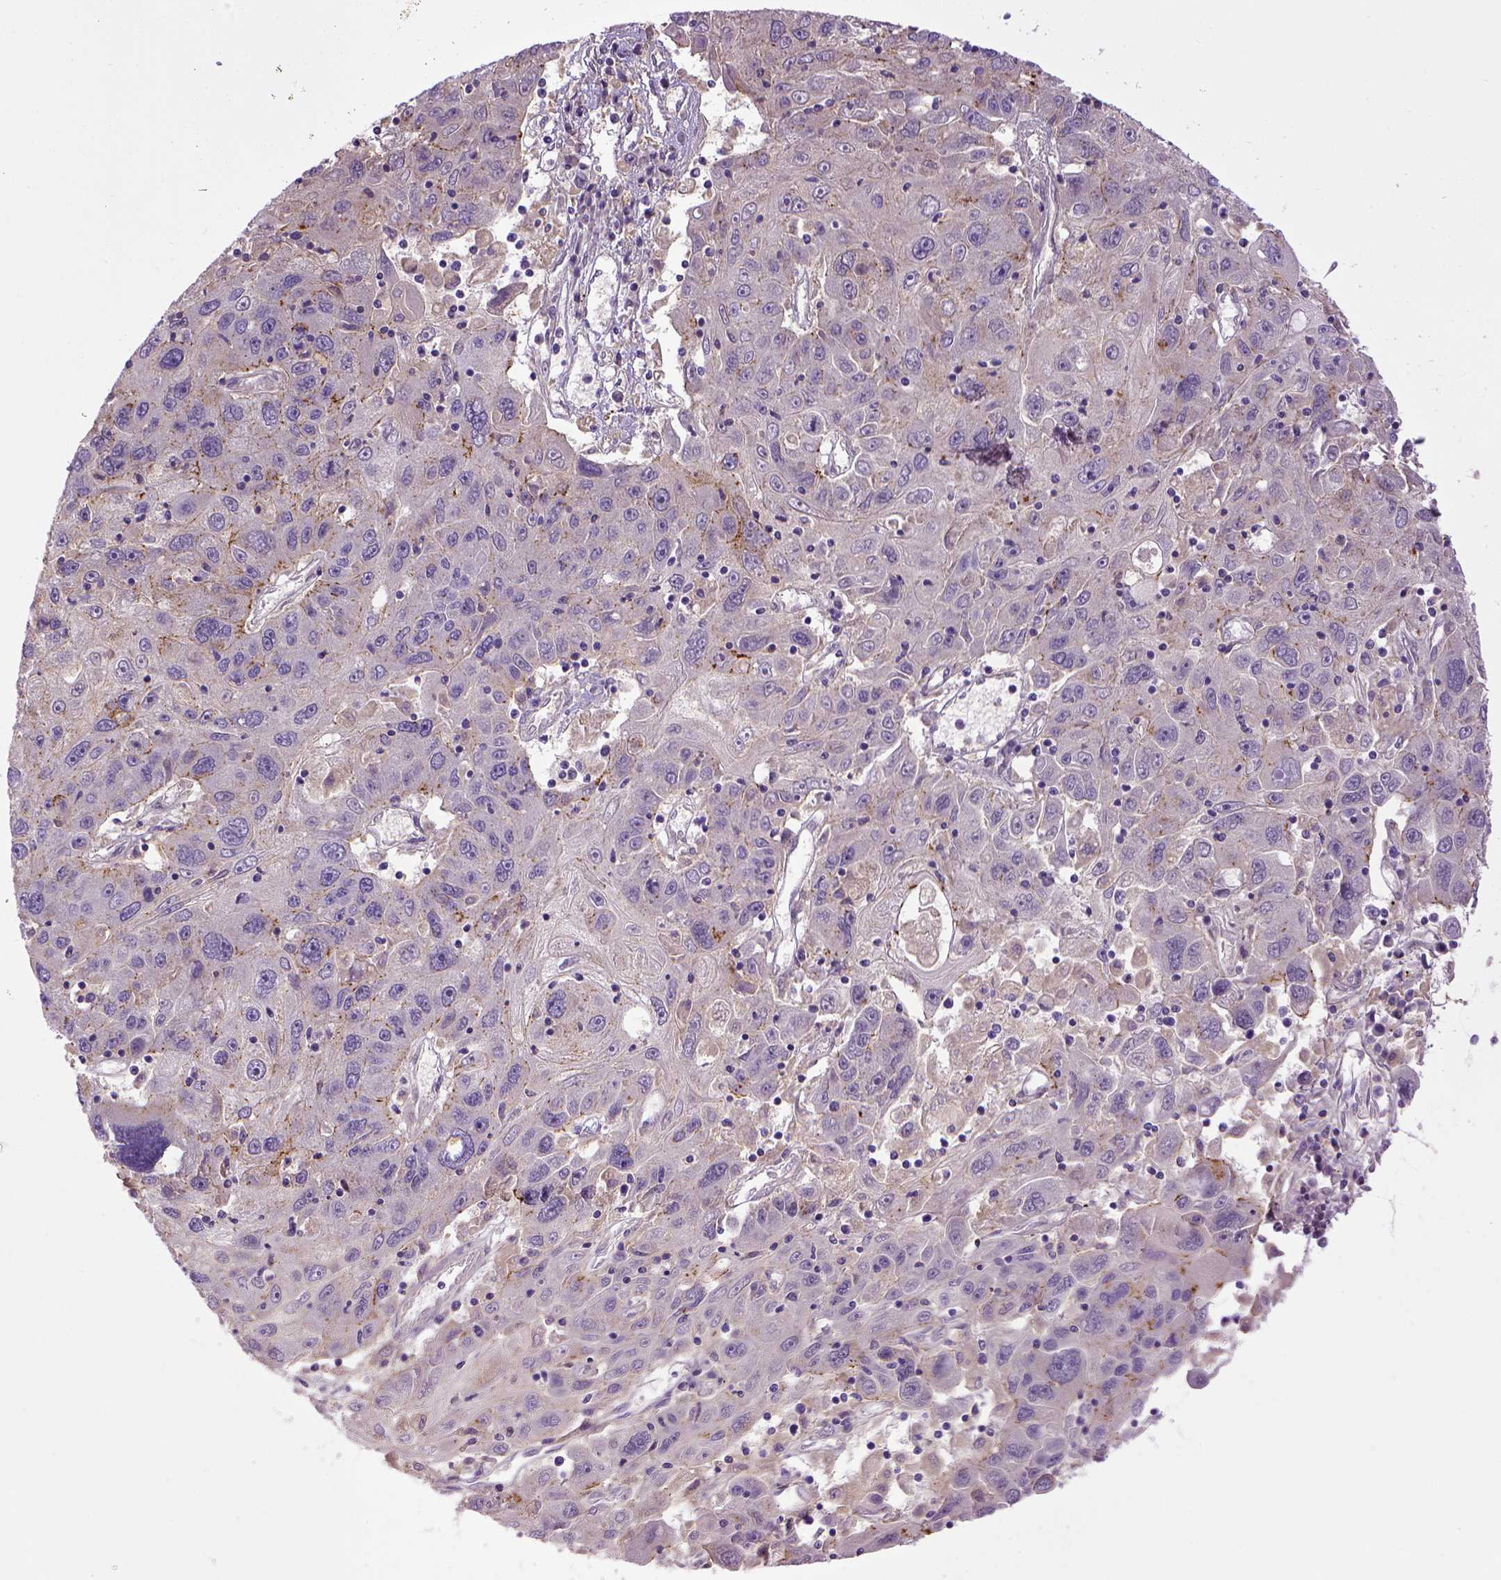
{"staining": {"intensity": "moderate", "quantity": "<25%", "location": "cytoplasmic/membranous"}, "tissue": "stomach cancer", "cell_type": "Tumor cells", "image_type": "cancer", "snomed": [{"axis": "morphology", "description": "Adenocarcinoma, NOS"}, {"axis": "topography", "description": "Stomach"}], "caption": "Immunohistochemical staining of human adenocarcinoma (stomach) displays moderate cytoplasmic/membranous protein expression in approximately <25% of tumor cells.", "gene": "CDH1", "patient": {"sex": "male", "age": 56}}